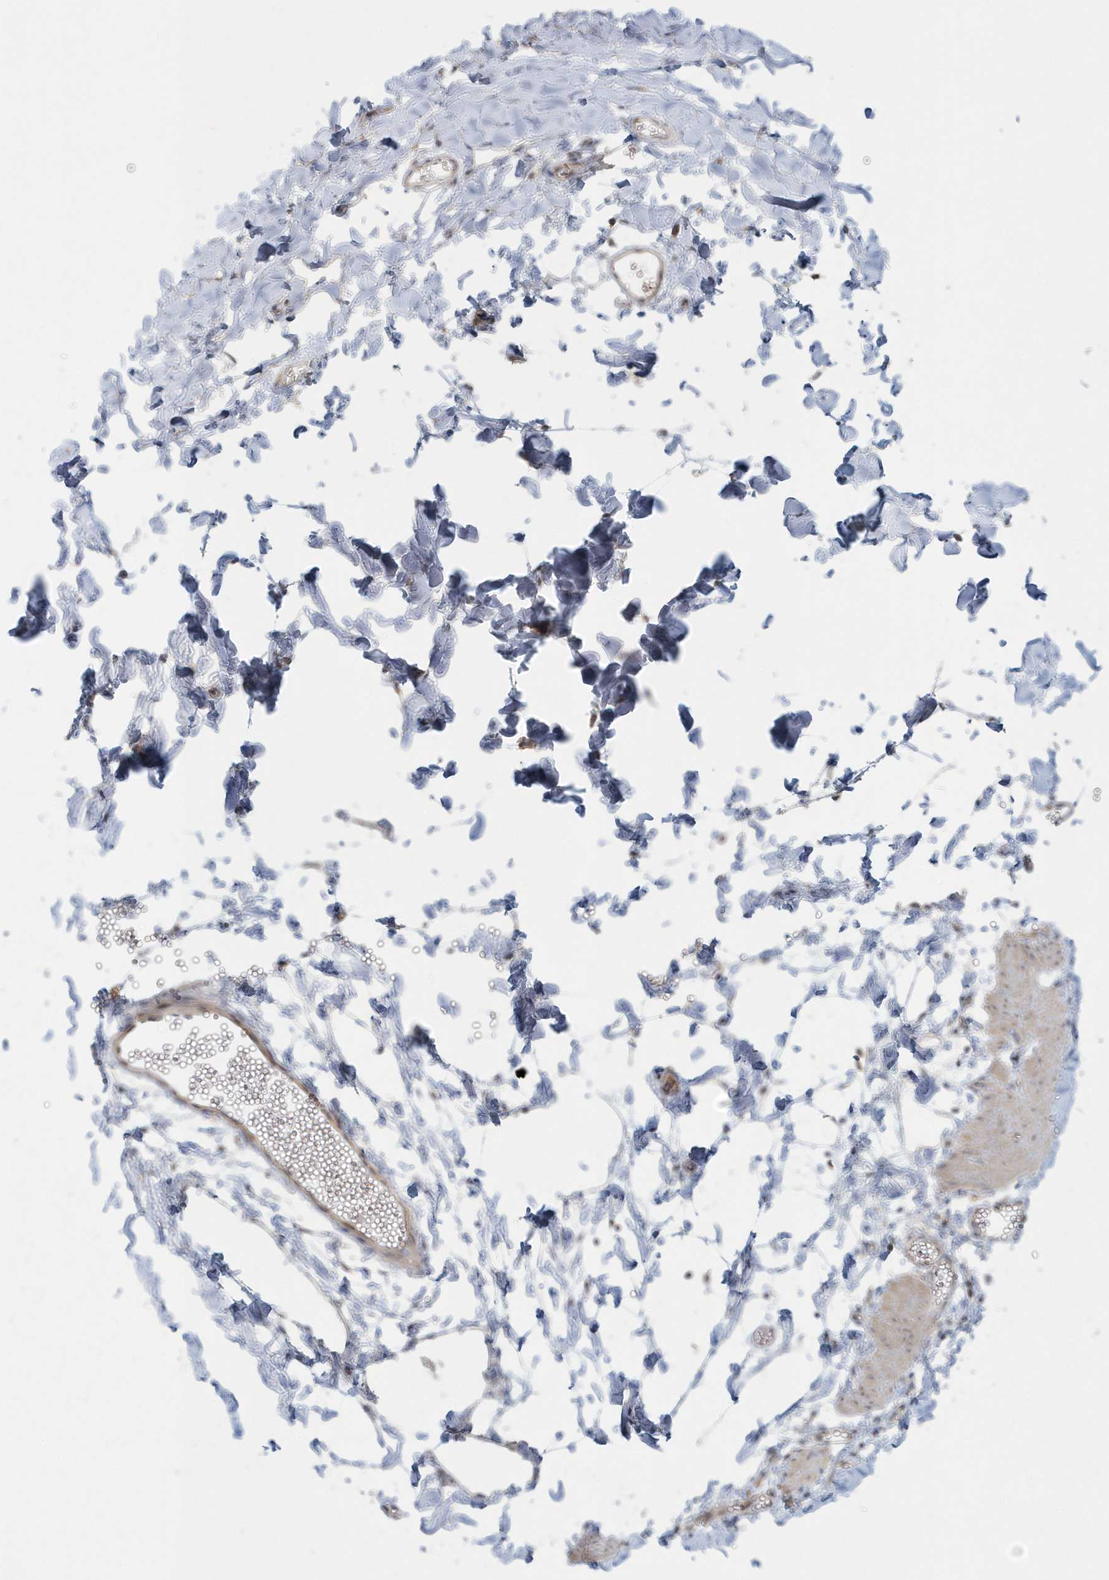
{"staining": {"intensity": "negative", "quantity": "none", "location": "none"}, "tissue": "adipose tissue", "cell_type": "Adipocytes", "image_type": "normal", "snomed": [{"axis": "morphology", "description": "Normal tissue, NOS"}, {"axis": "topography", "description": "Gallbladder"}, {"axis": "topography", "description": "Peripheral nerve tissue"}], "caption": "The photomicrograph reveals no staining of adipocytes in benign adipose tissue.", "gene": "BLTP3A", "patient": {"sex": "male", "age": 38}}